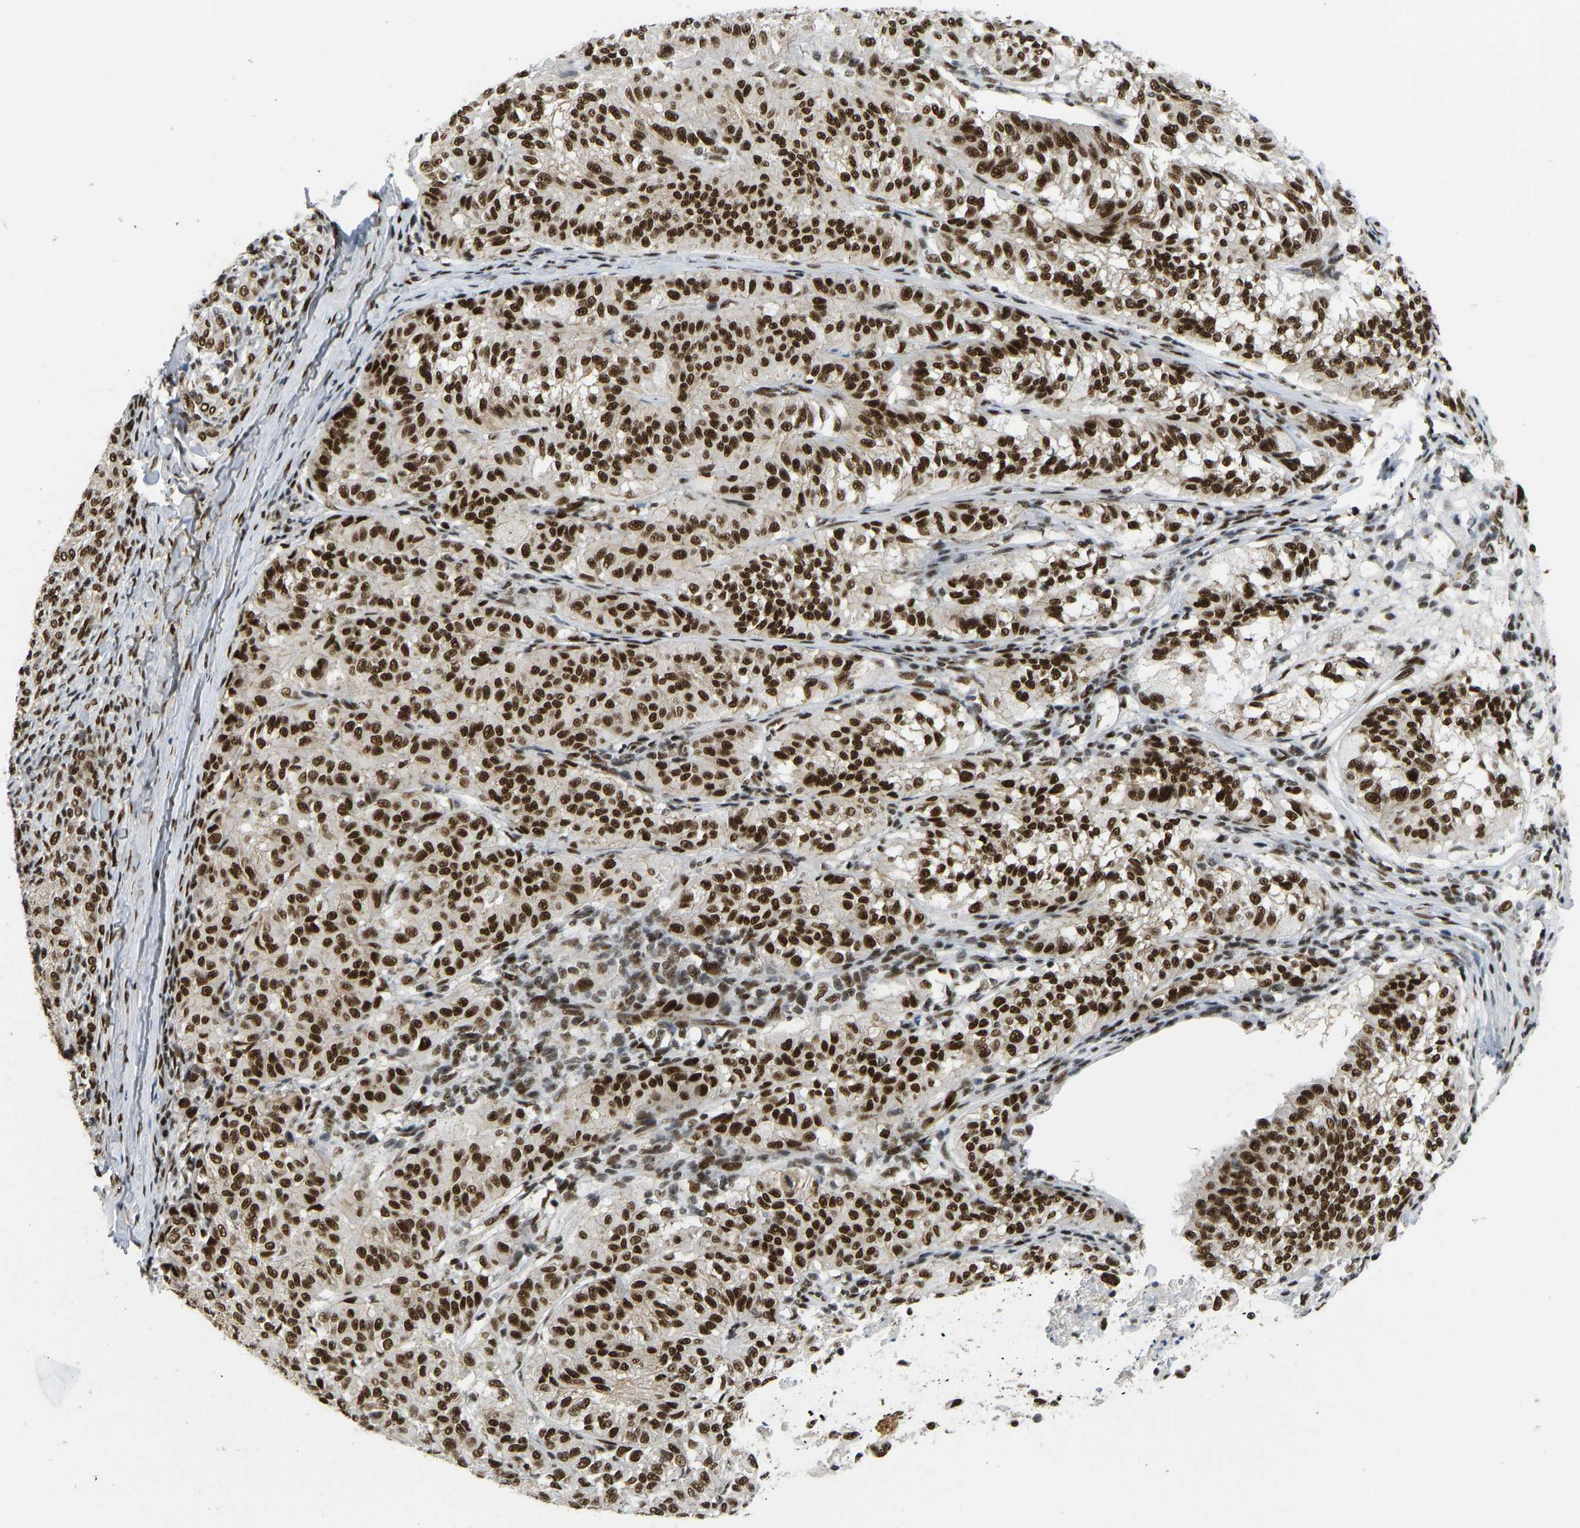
{"staining": {"intensity": "strong", "quantity": ">75%", "location": "nuclear"}, "tissue": "melanoma", "cell_type": "Tumor cells", "image_type": "cancer", "snomed": [{"axis": "morphology", "description": "Malignant melanoma, NOS"}, {"axis": "topography", "description": "Skin"}], "caption": "Brown immunohistochemical staining in human malignant melanoma exhibits strong nuclear expression in approximately >75% of tumor cells. The protein of interest is stained brown, and the nuclei are stained in blue (DAB IHC with brightfield microscopy, high magnification).", "gene": "FOXK1", "patient": {"sex": "female", "age": 72}}